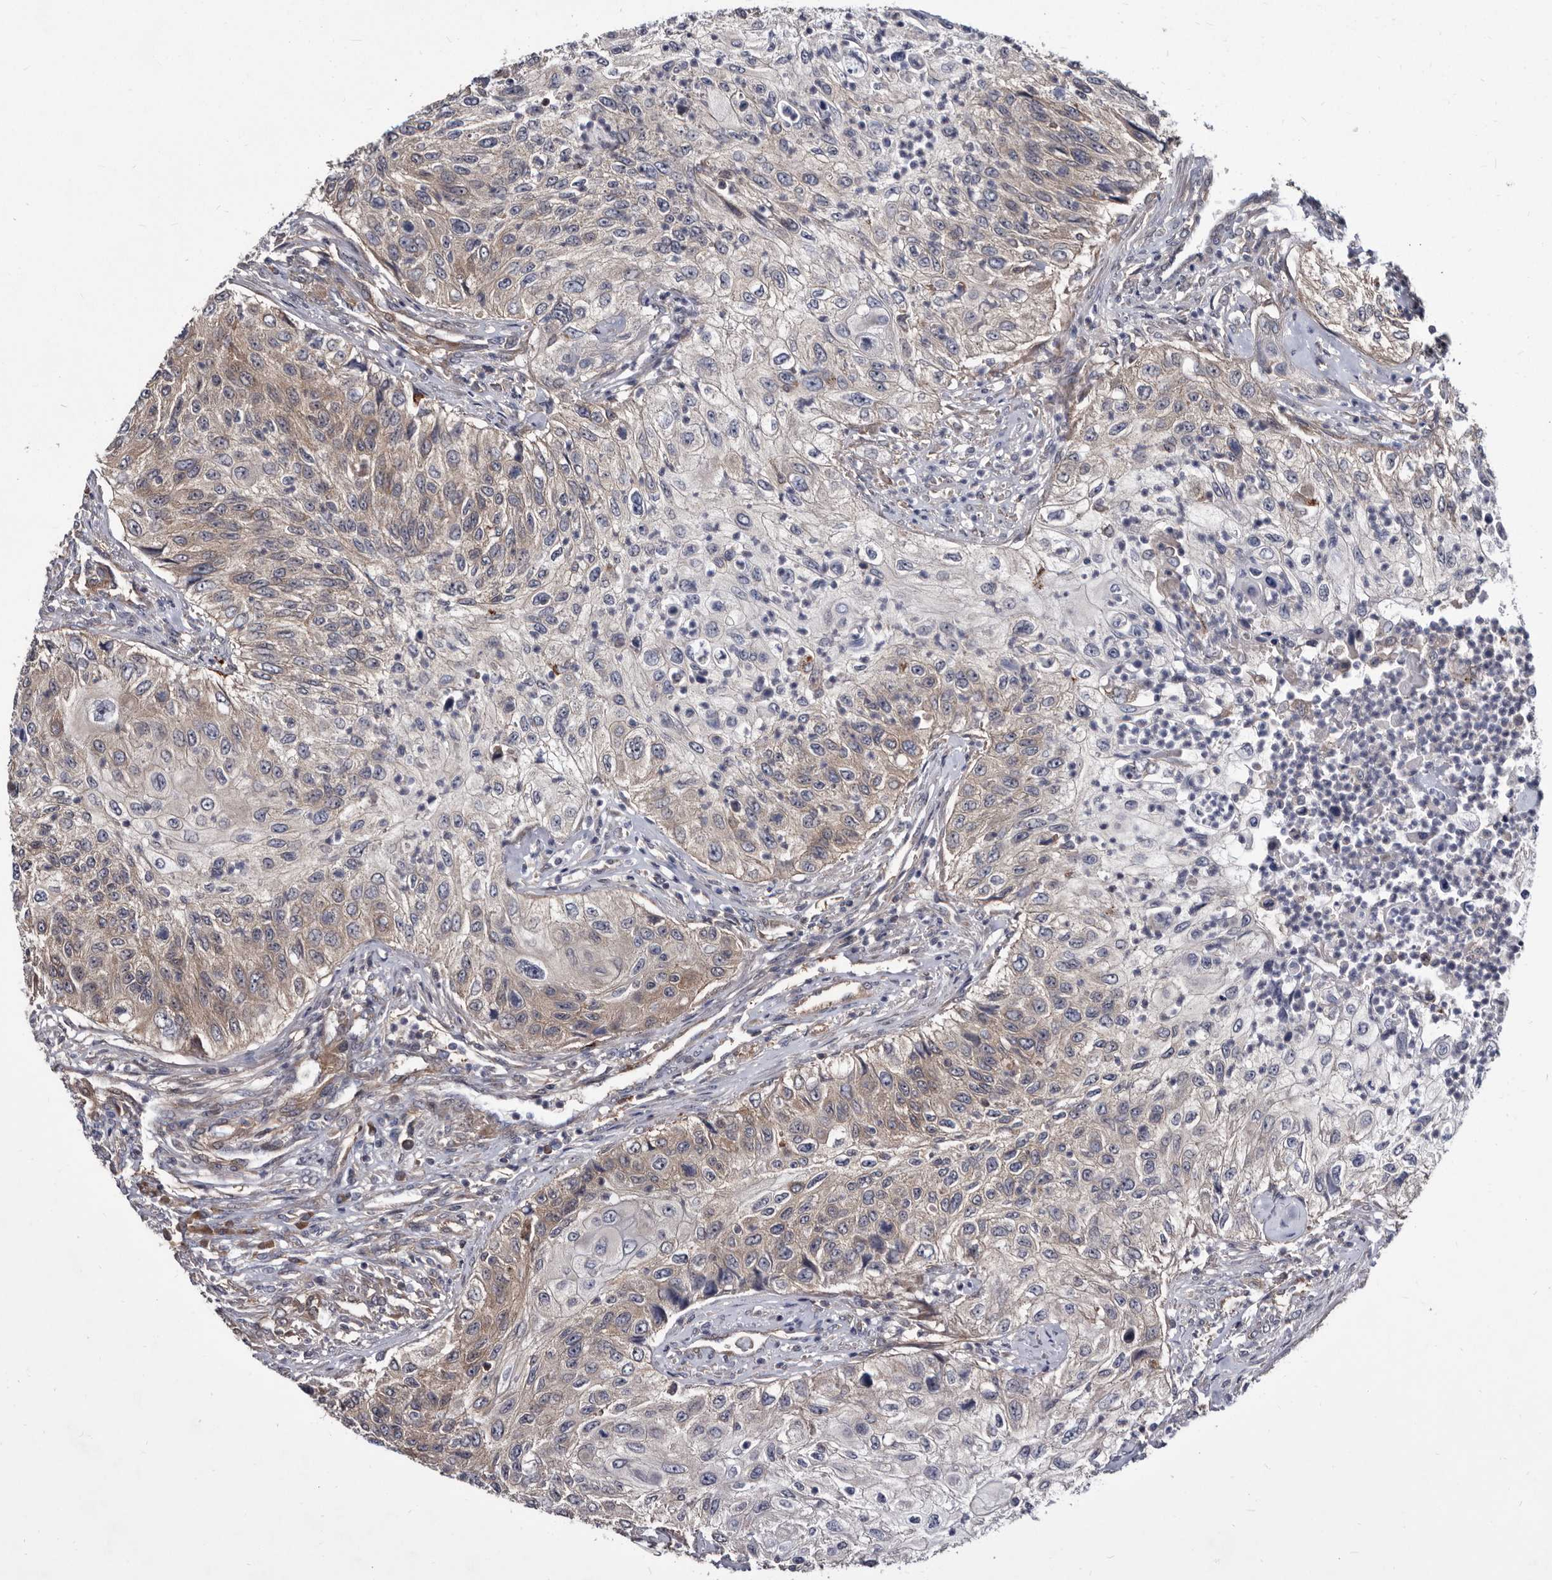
{"staining": {"intensity": "moderate", "quantity": "25%-75%", "location": "cytoplasmic/membranous"}, "tissue": "urothelial cancer", "cell_type": "Tumor cells", "image_type": "cancer", "snomed": [{"axis": "morphology", "description": "Urothelial carcinoma, High grade"}, {"axis": "topography", "description": "Urinary bladder"}], "caption": "Tumor cells demonstrate medium levels of moderate cytoplasmic/membranous positivity in approximately 25%-75% of cells in human high-grade urothelial carcinoma. Using DAB (brown) and hematoxylin (blue) stains, captured at high magnification using brightfield microscopy.", "gene": "ABCF2", "patient": {"sex": "female", "age": 60}}